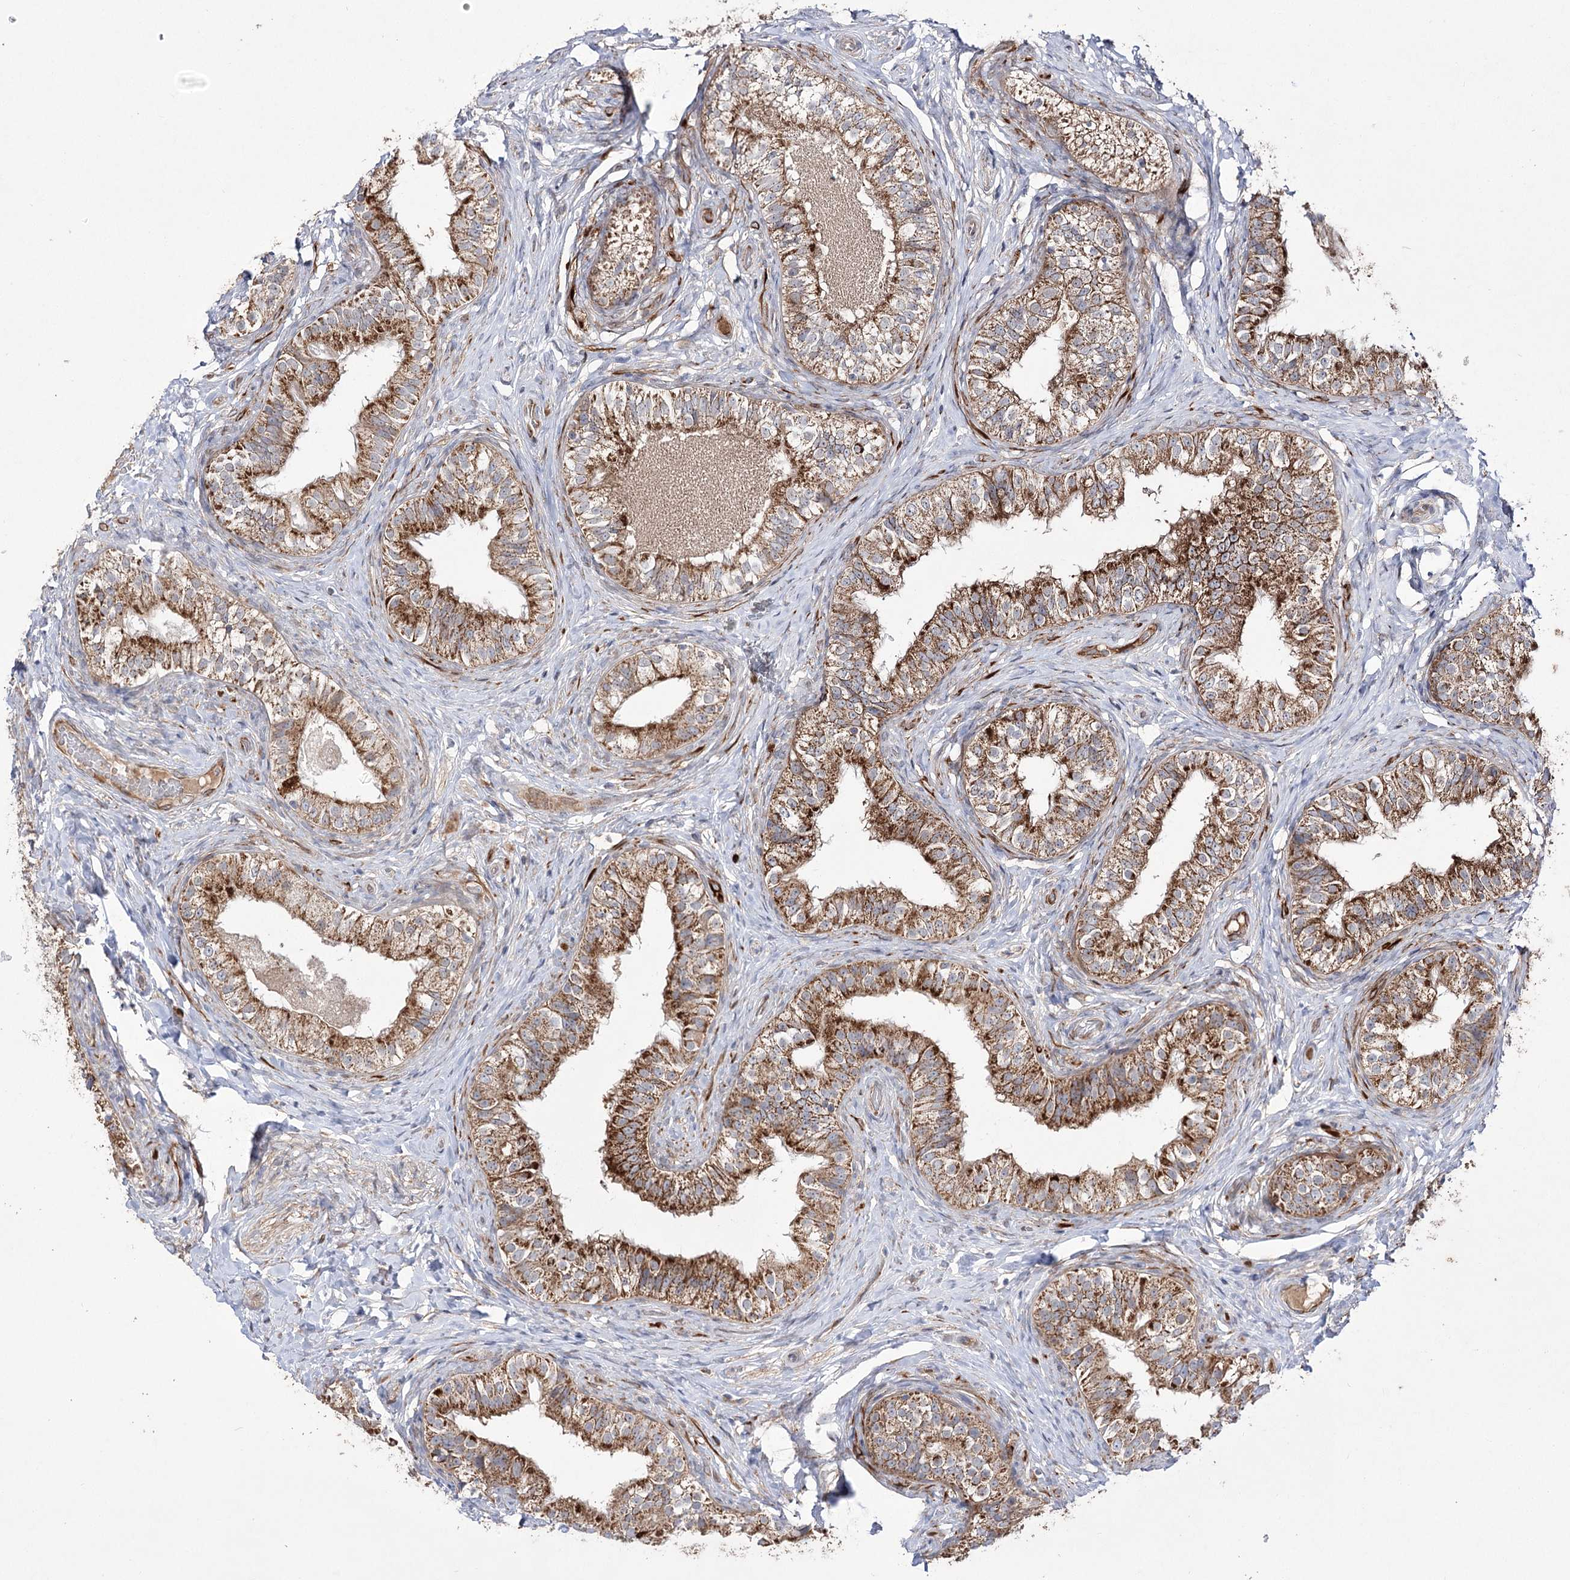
{"staining": {"intensity": "moderate", "quantity": "25%-75%", "location": "cytoplasmic/membranous"}, "tissue": "epididymis", "cell_type": "Glandular cells", "image_type": "normal", "snomed": [{"axis": "morphology", "description": "Normal tissue, NOS"}, {"axis": "topography", "description": "Epididymis"}], "caption": "Brown immunohistochemical staining in benign human epididymis reveals moderate cytoplasmic/membranous staining in approximately 25%-75% of glandular cells. (DAB (3,3'-diaminobenzidine) = brown stain, brightfield microscopy at high magnification).", "gene": "ECHDC3", "patient": {"sex": "male", "age": 49}}